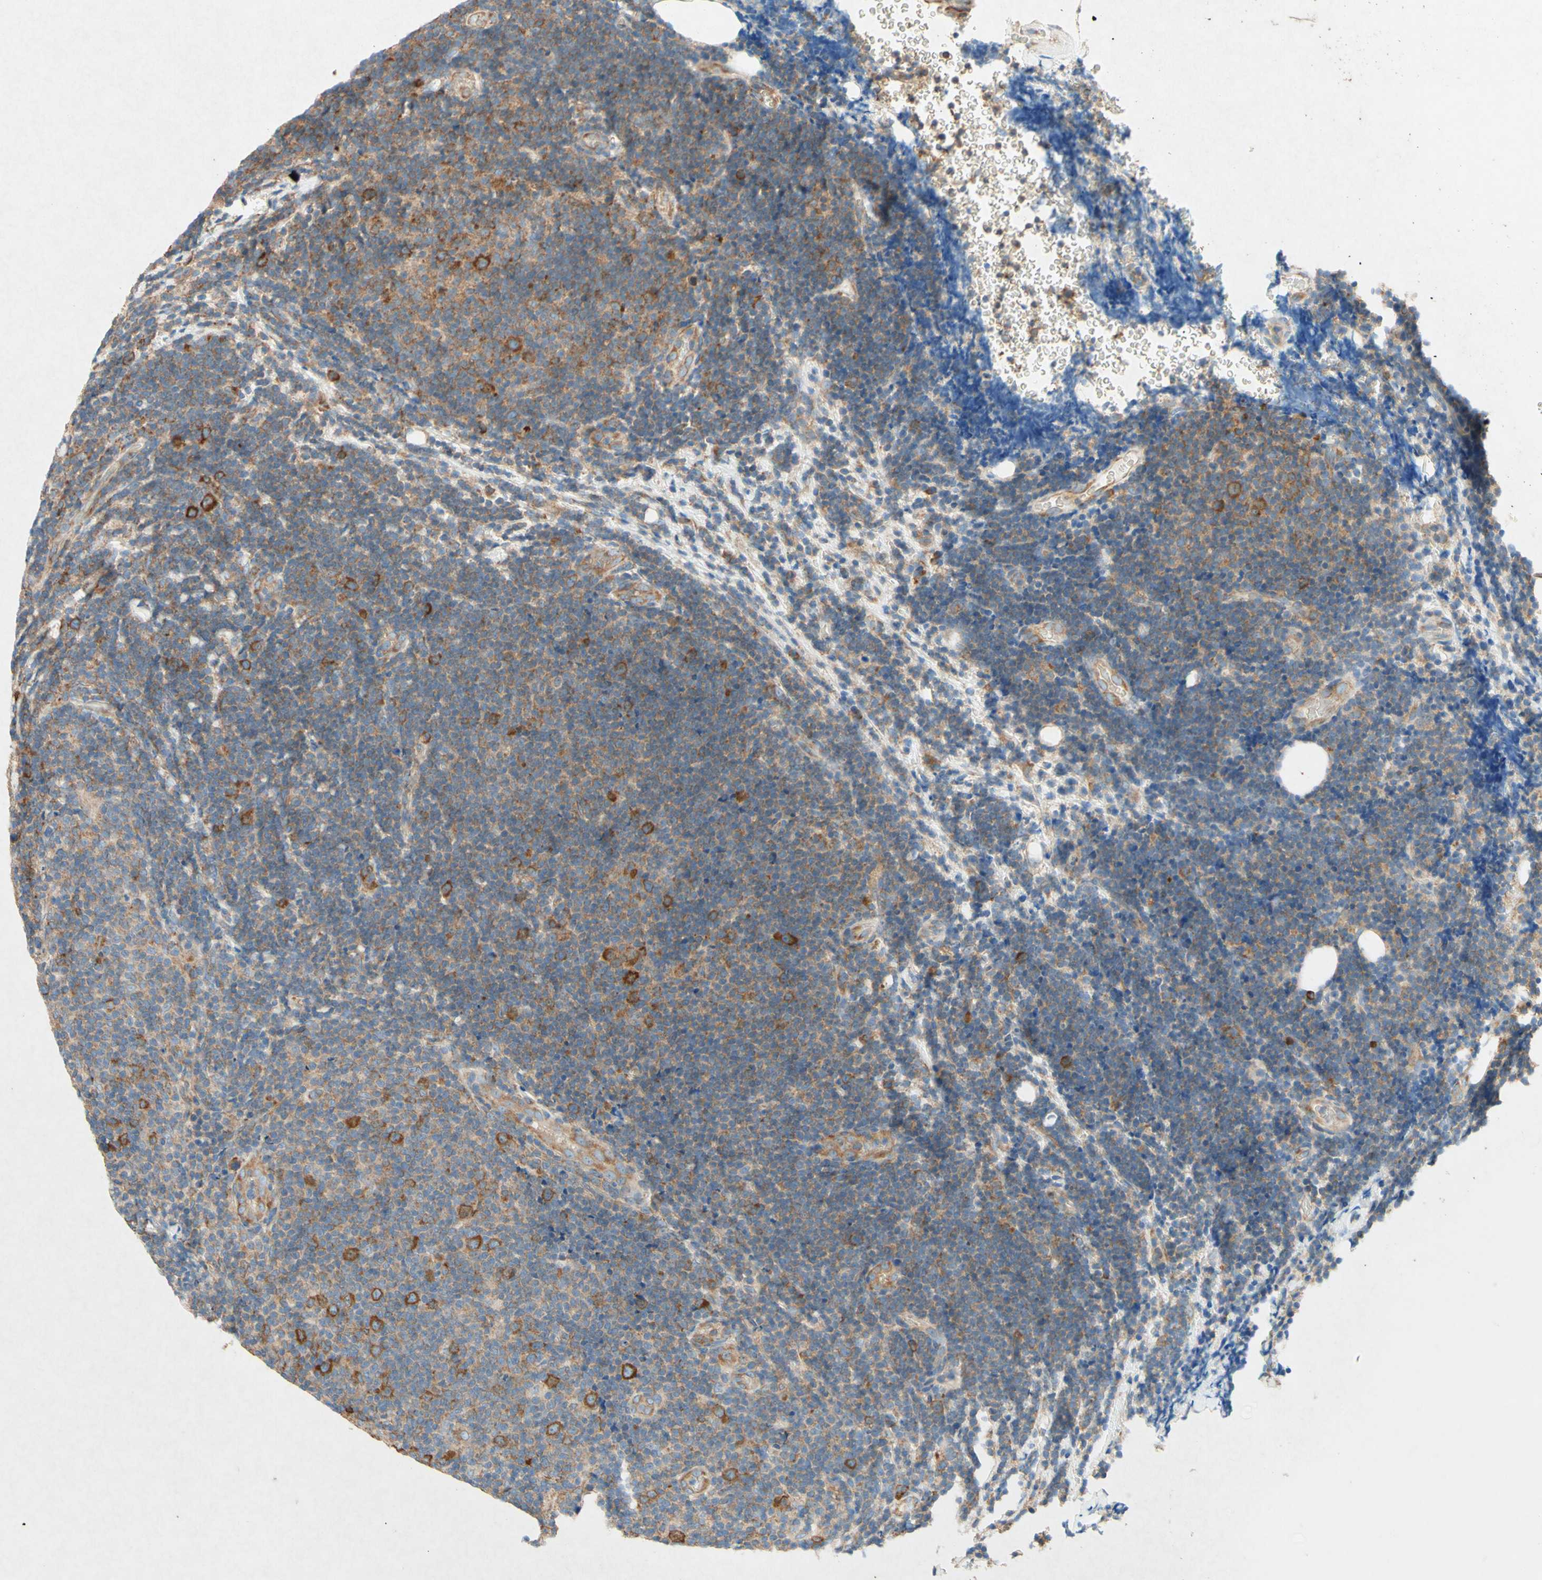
{"staining": {"intensity": "moderate", "quantity": "<25%", "location": "cytoplasmic/membranous"}, "tissue": "lymphoma", "cell_type": "Tumor cells", "image_type": "cancer", "snomed": [{"axis": "morphology", "description": "Malignant lymphoma, non-Hodgkin's type, Low grade"}, {"axis": "topography", "description": "Lymph node"}], "caption": "This histopathology image exhibits IHC staining of lymphoma, with low moderate cytoplasmic/membranous positivity in approximately <25% of tumor cells.", "gene": "PABPC1", "patient": {"sex": "male", "age": 83}}